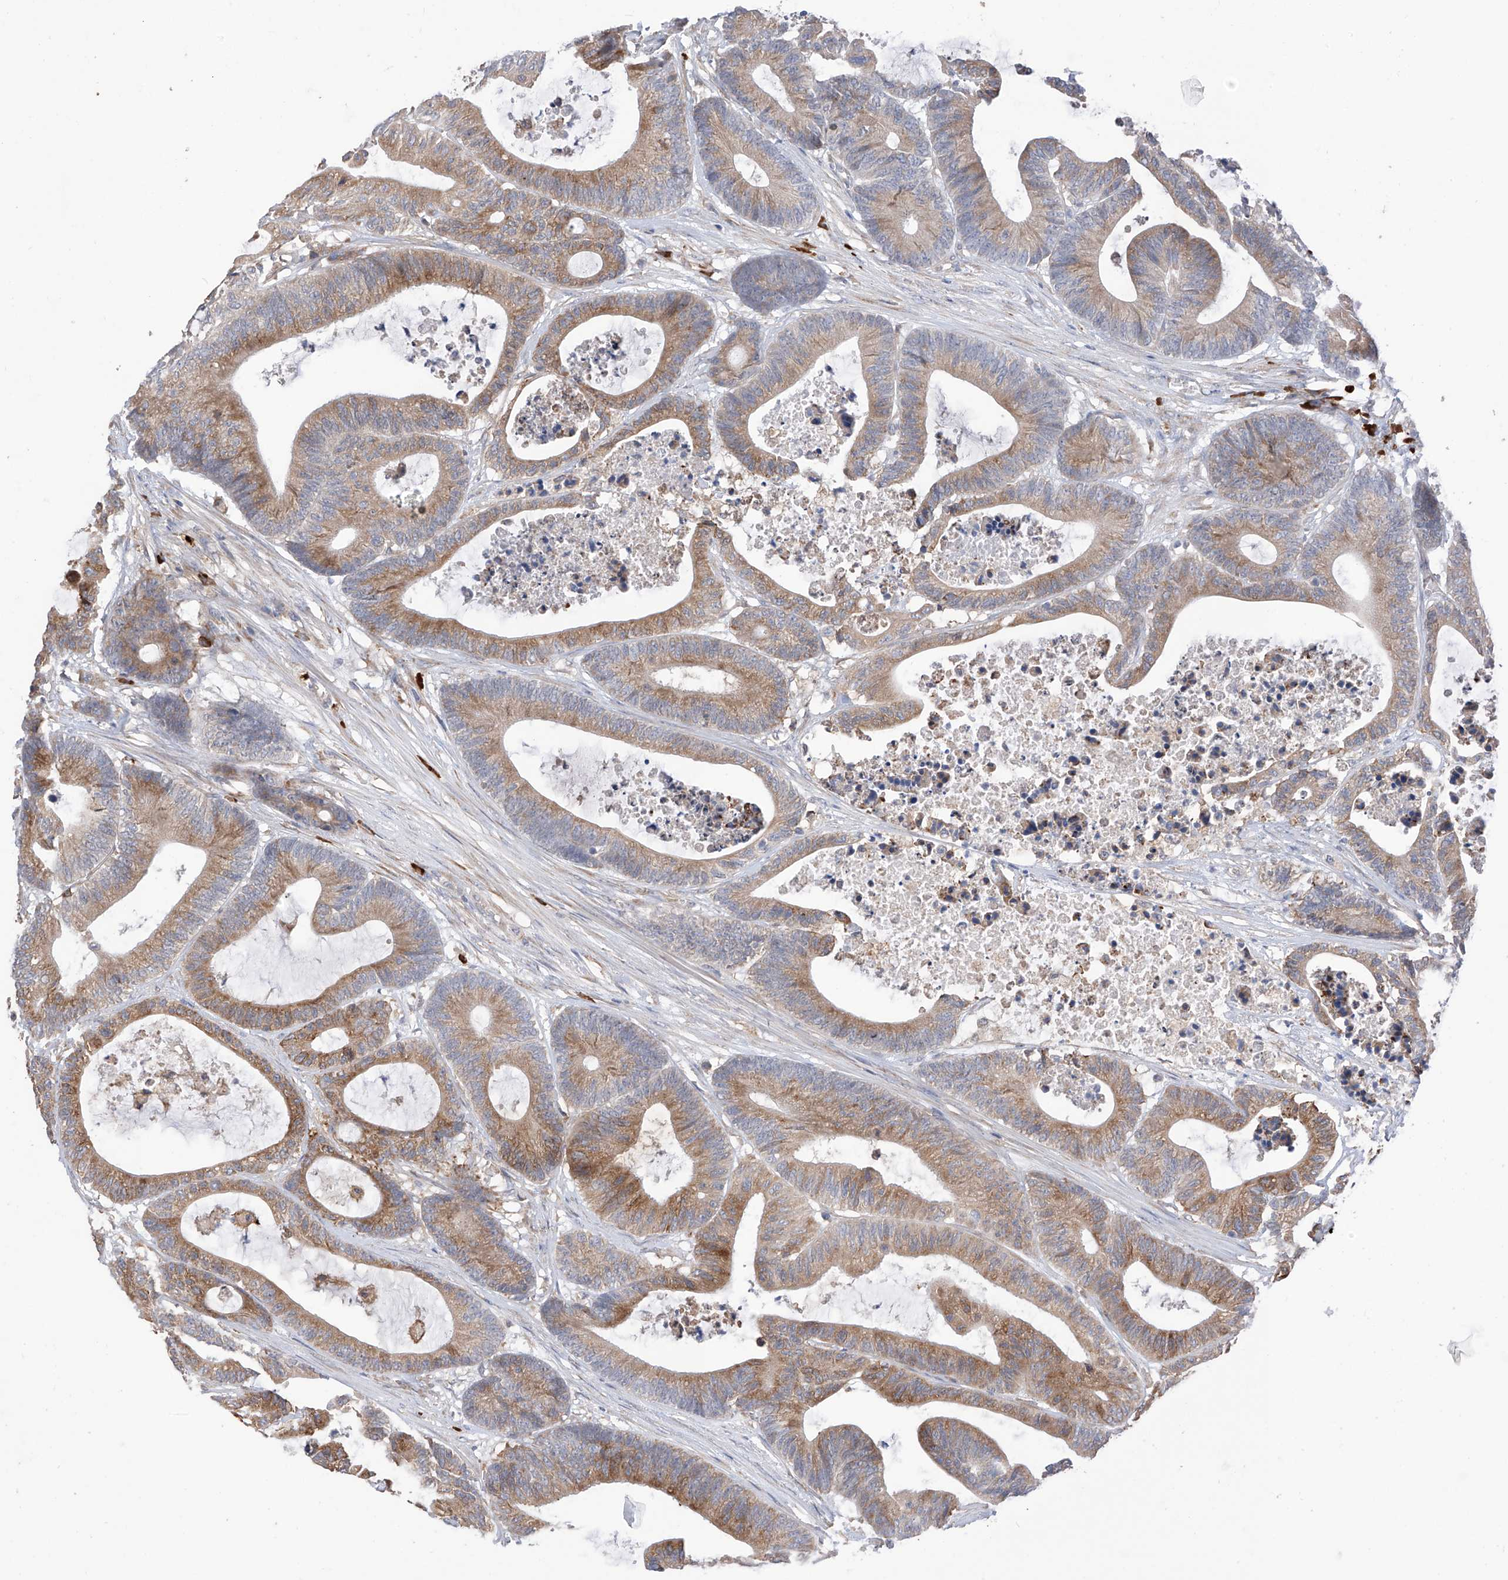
{"staining": {"intensity": "moderate", "quantity": ">75%", "location": "cytoplasmic/membranous"}, "tissue": "colorectal cancer", "cell_type": "Tumor cells", "image_type": "cancer", "snomed": [{"axis": "morphology", "description": "Adenocarcinoma, NOS"}, {"axis": "topography", "description": "Colon"}], "caption": "Immunohistochemistry (IHC) photomicrograph of human colorectal adenocarcinoma stained for a protein (brown), which reveals medium levels of moderate cytoplasmic/membranous staining in about >75% of tumor cells.", "gene": "REC8", "patient": {"sex": "female", "age": 84}}